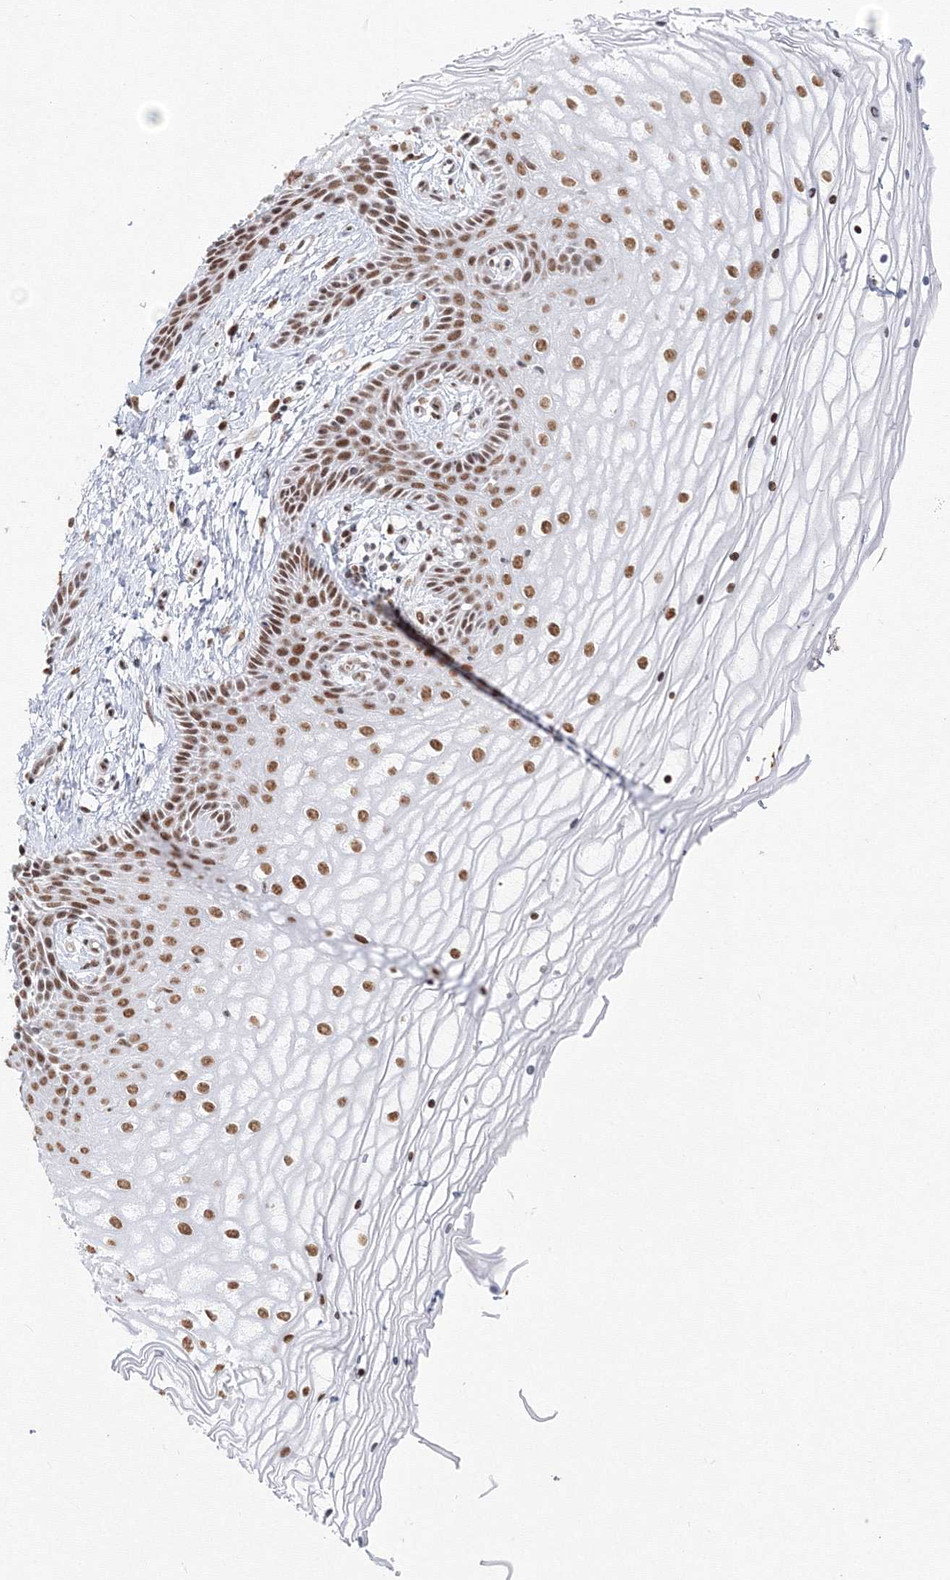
{"staining": {"intensity": "moderate", "quantity": ">75%", "location": "nuclear"}, "tissue": "vagina", "cell_type": "Squamous epithelial cells", "image_type": "normal", "snomed": [{"axis": "morphology", "description": "Normal tissue, NOS"}, {"axis": "topography", "description": "Vagina"}, {"axis": "topography", "description": "Cervix"}], "caption": "DAB immunohistochemical staining of unremarkable vagina displays moderate nuclear protein expression in about >75% of squamous epithelial cells.", "gene": "ZNF638", "patient": {"sex": "female", "age": 40}}